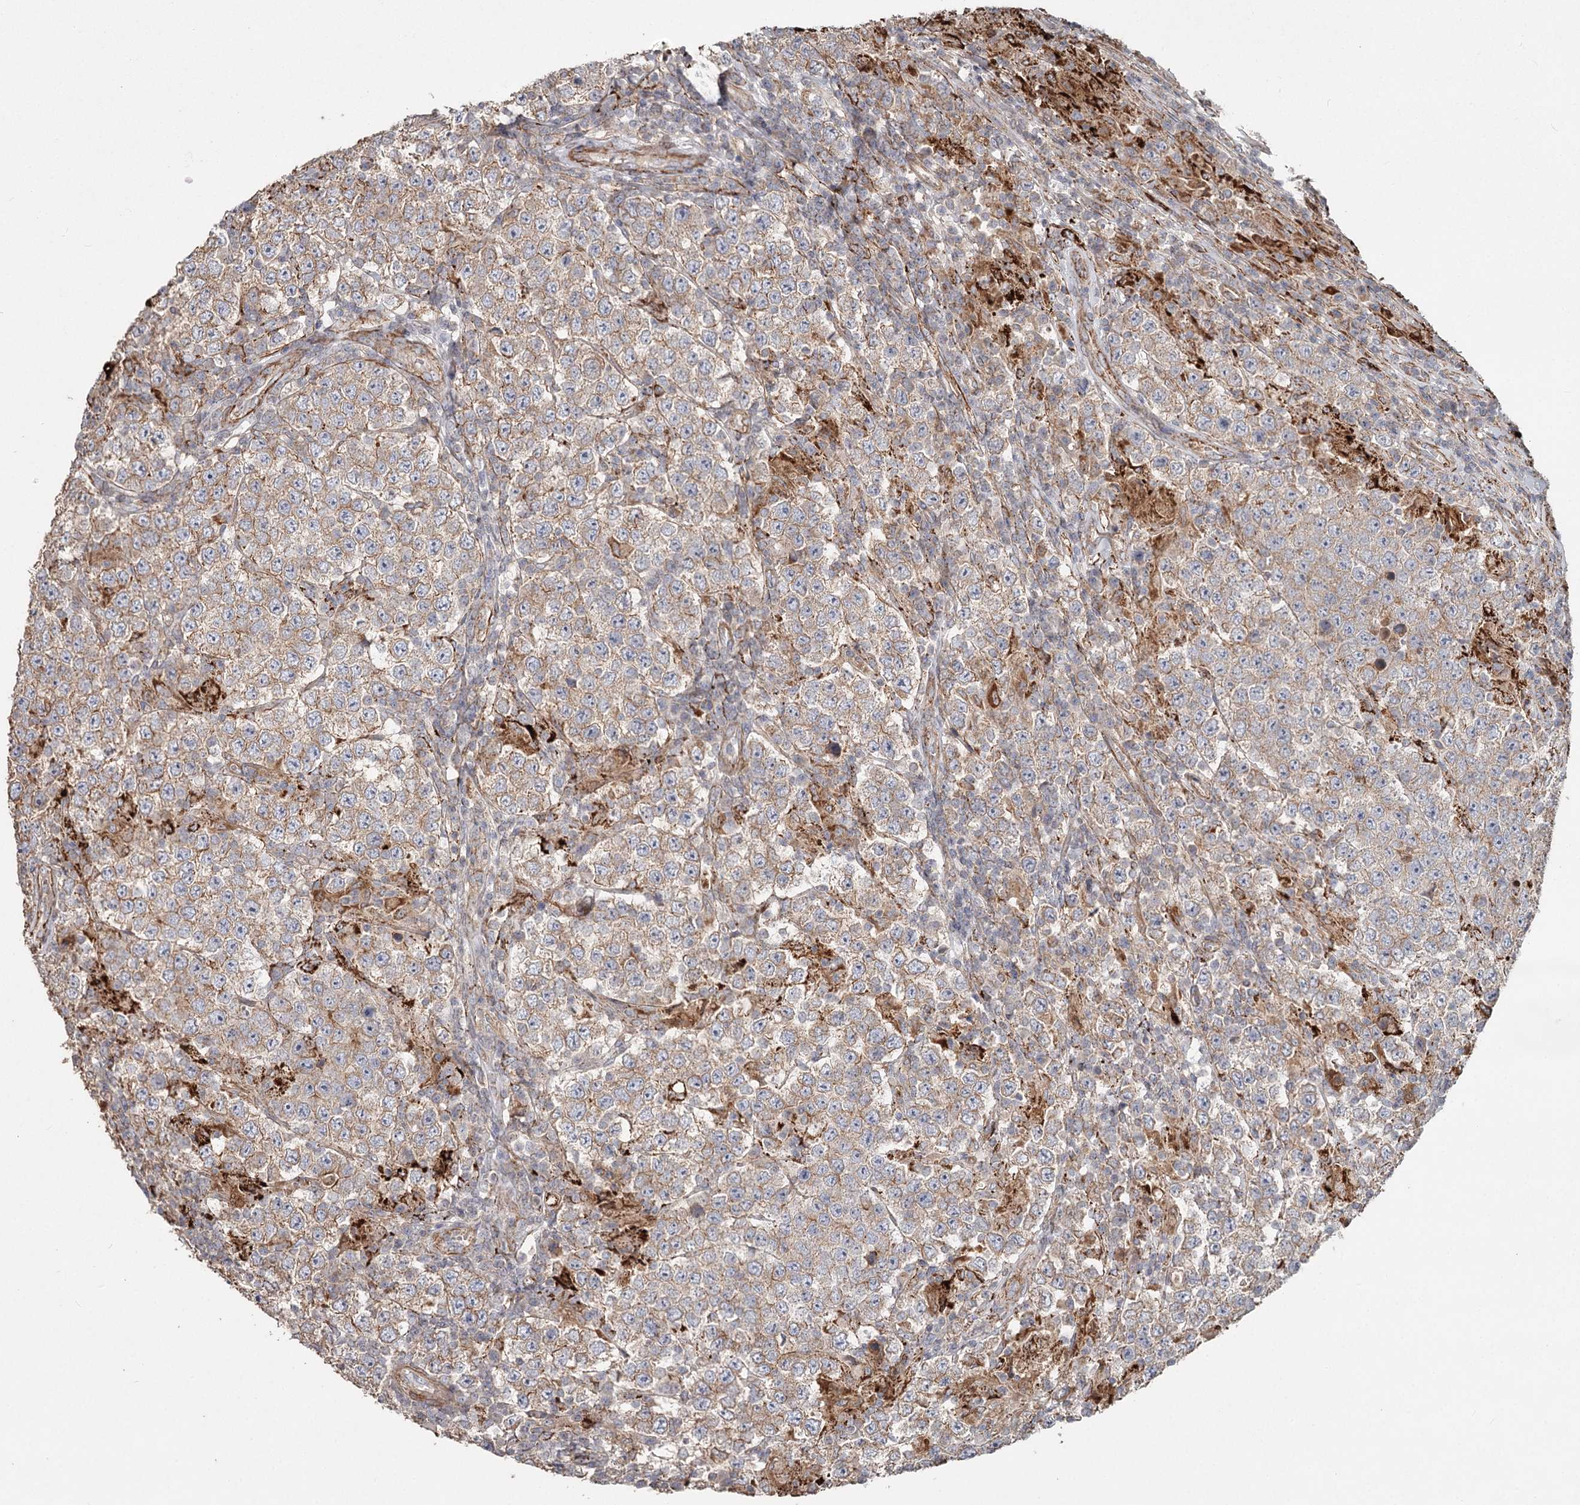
{"staining": {"intensity": "weak", "quantity": ">75%", "location": "cytoplasmic/membranous"}, "tissue": "testis cancer", "cell_type": "Tumor cells", "image_type": "cancer", "snomed": [{"axis": "morphology", "description": "Normal tissue, NOS"}, {"axis": "morphology", "description": "Urothelial carcinoma, High grade"}, {"axis": "morphology", "description": "Seminoma, NOS"}, {"axis": "morphology", "description": "Carcinoma, Embryonal, NOS"}, {"axis": "topography", "description": "Urinary bladder"}, {"axis": "topography", "description": "Testis"}], "caption": "This image displays IHC staining of human testis urothelial carcinoma (high-grade), with low weak cytoplasmic/membranous staining in approximately >75% of tumor cells.", "gene": "DHRS9", "patient": {"sex": "male", "age": 41}}